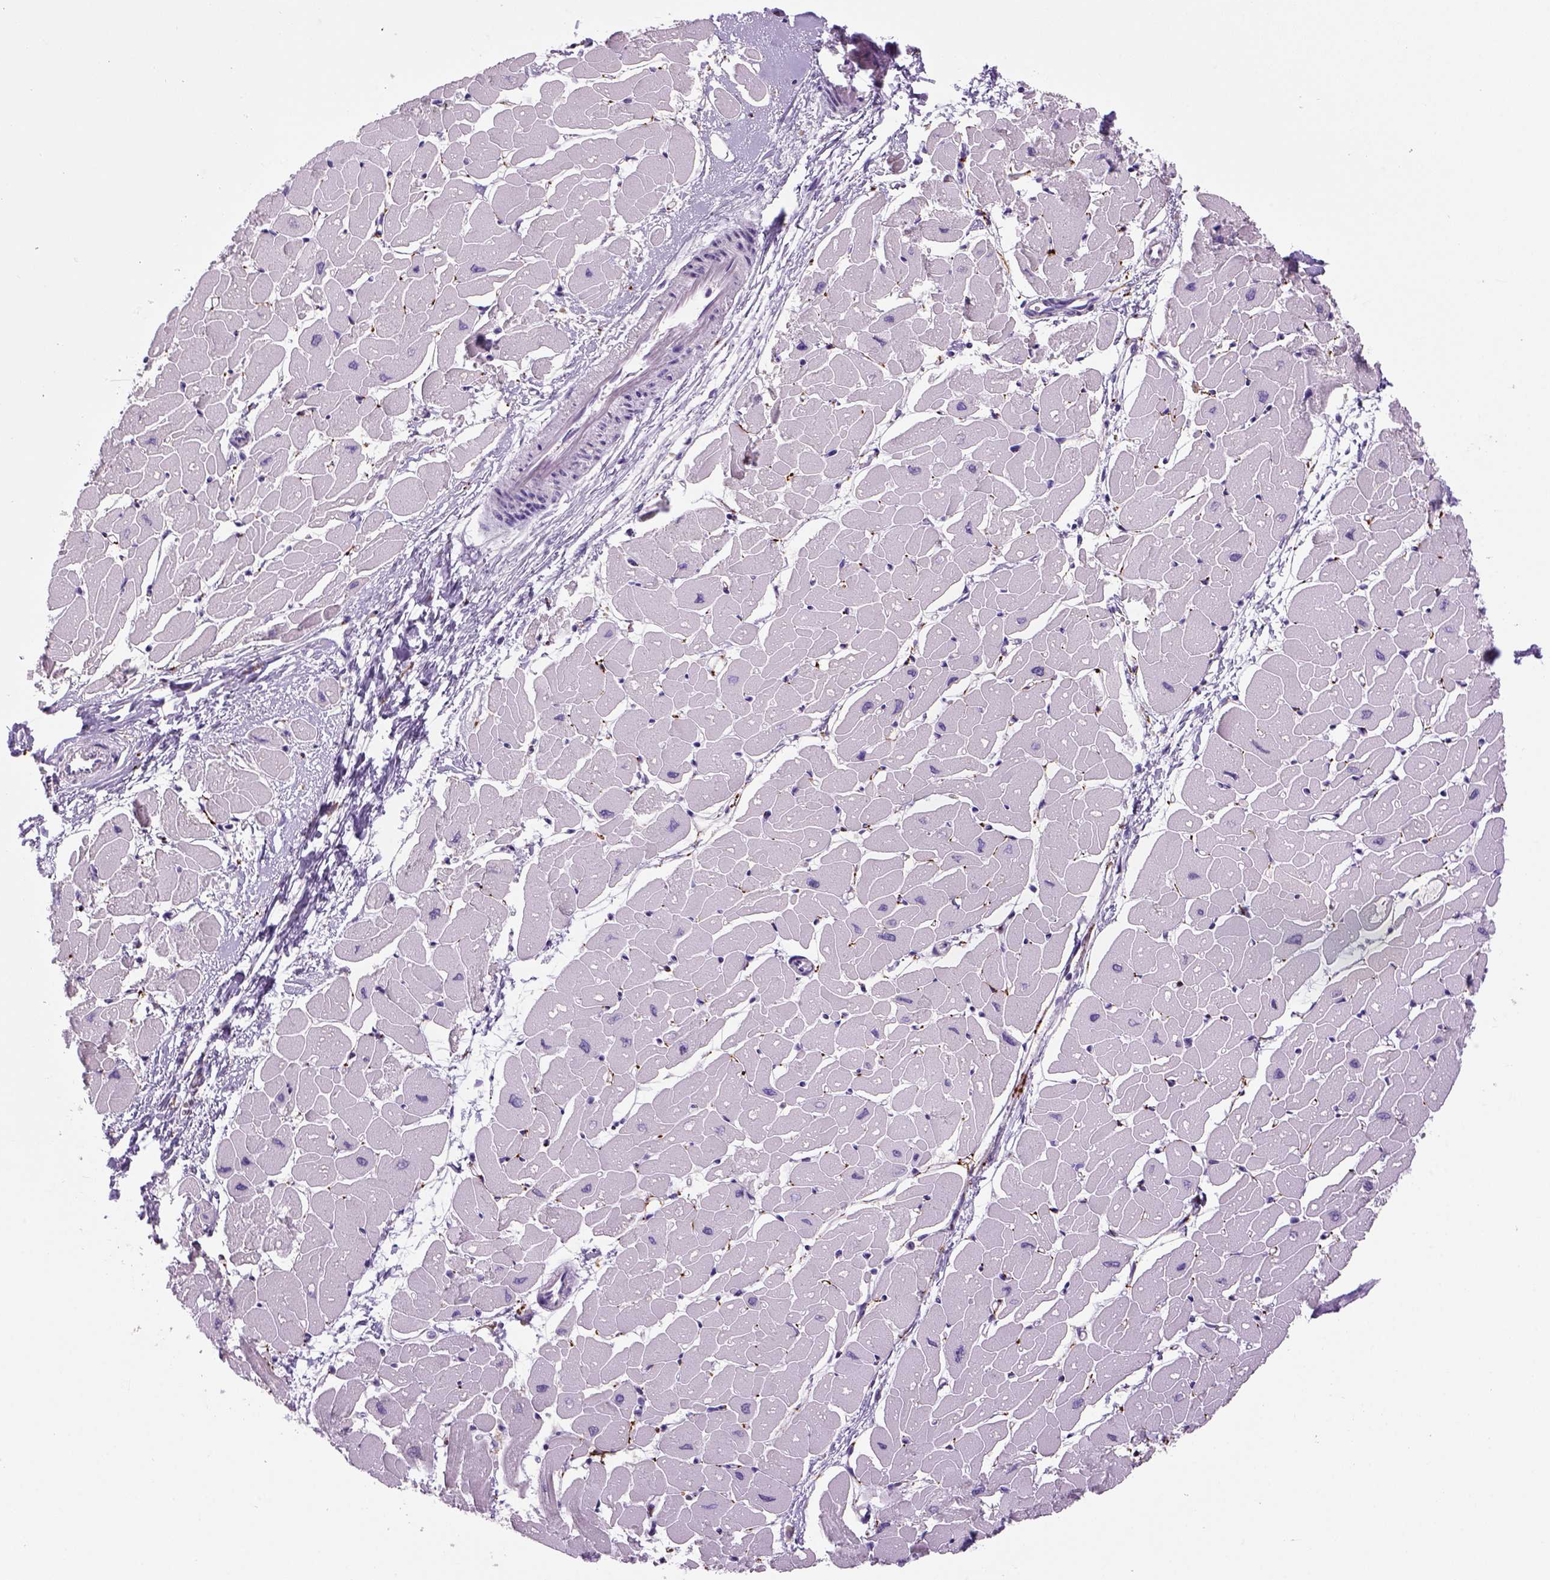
{"staining": {"intensity": "negative", "quantity": "none", "location": "none"}, "tissue": "heart muscle", "cell_type": "Cardiomyocytes", "image_type": "normal", "snomed": [{"axis": "morphology", "description": "Normal tissue, NOS"}, {"axis": "topography", "description": "Heart"}], "caption": "Image shows no significant protein staining in cardiomyocytes of unremarkable heart muscle.", "gene": "DBH", "patient": {"sex": "male", "age": 57}}